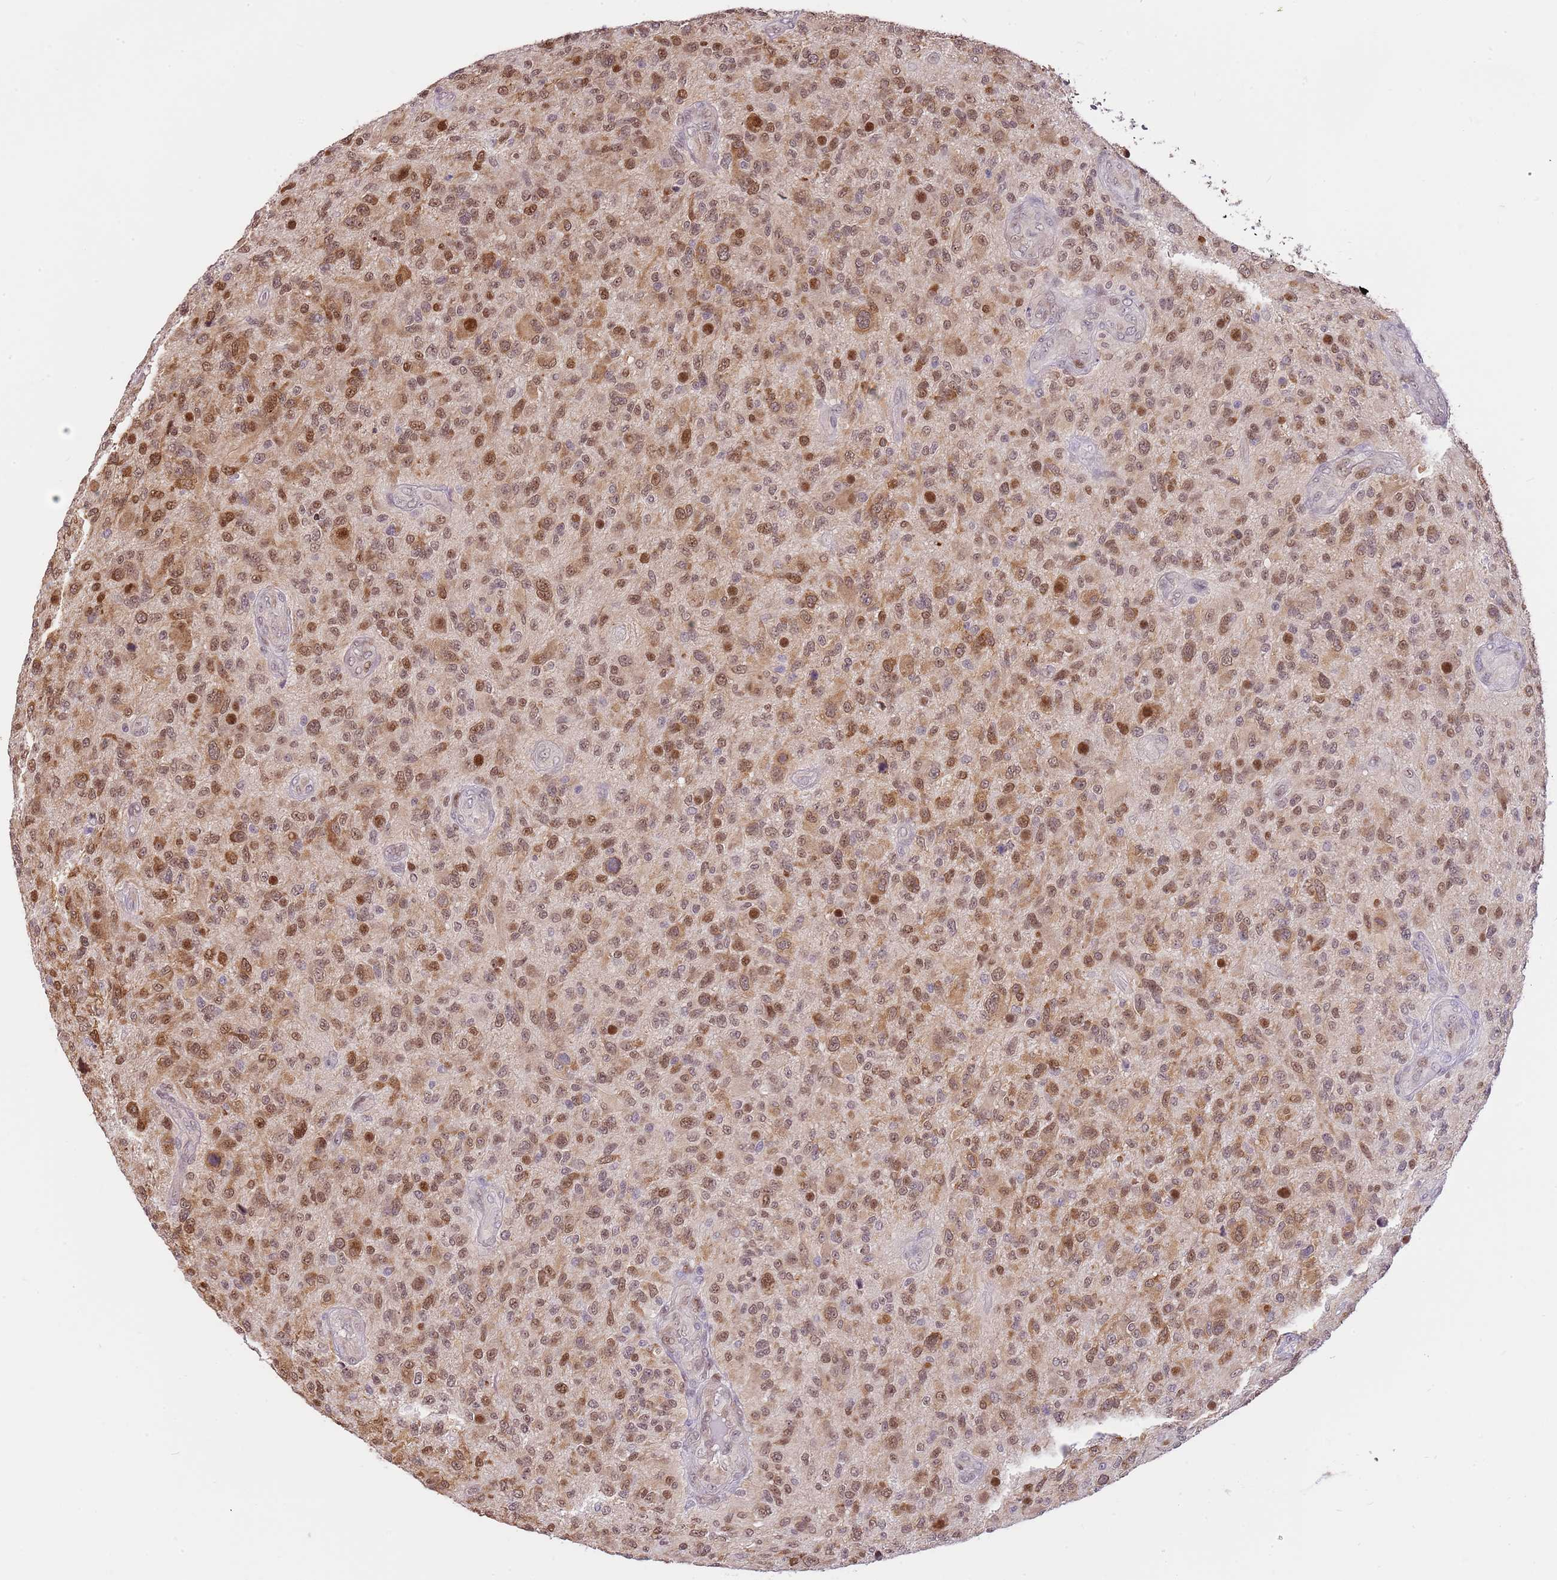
{"staining": {"intensity": "moderate", "quantity": ">75%", "location": "nuclear"}, "tissue": "glioma", "cell_type": "Tumor cells", "image_type": "cancer", "snomed": [{"axis": "morphology", "description": "Glioma, malignant, High grade"}, {"axis": "topography", "description": "Brain"}], "caption": "There is medium levels of moderate nuclear positivity in tumor cells of high-grade glioma (malignant), as demonstrated by immunohistochemical staining (brown color).", "gene": "RFK", "patient": {"sex": "male", "age": 47}}